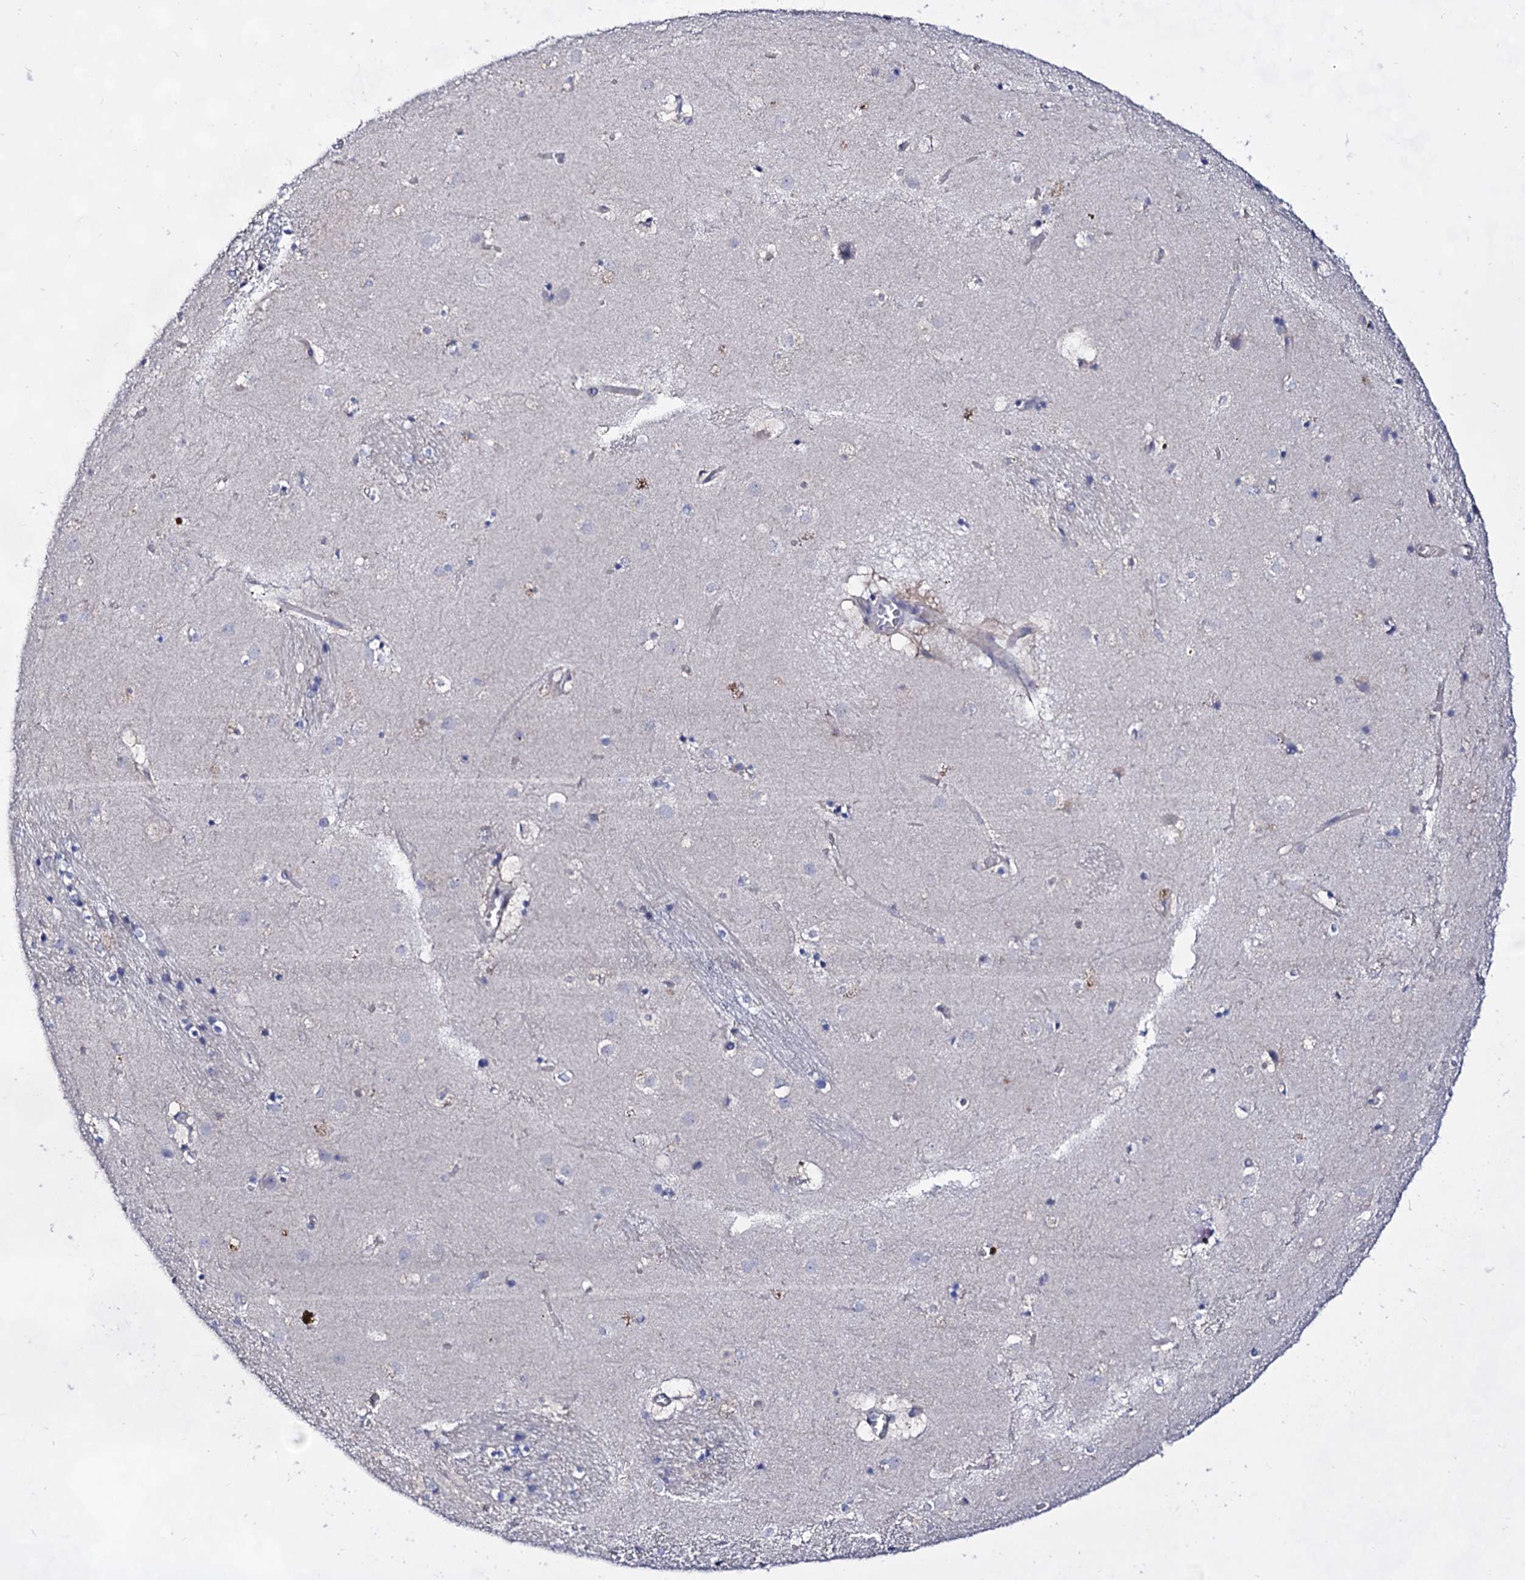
{"staining": {"intensity": "negative", "quantity": "none", "location": "none"}, "tissue": "caudate", "cell_type": "Glial cells", "image_type": "normal", "snomed": [{"axis": "morphology", "description": "Normal tissue, NOS"}, {"axis": "topography", "description": "Lateral ventricle wall"}], "caption": "Immunohistochemistry (IHC) histopathology image of unremarkable caudate stained for a protein (brown), which demonstrates no staining in glial cells. (DAB (3,3'-diaminobenzidine) immunohistochemistry with hematoxylin counter stain).", "gene": "PLIN1", "patient": {"sex": "male", "age": 70}}